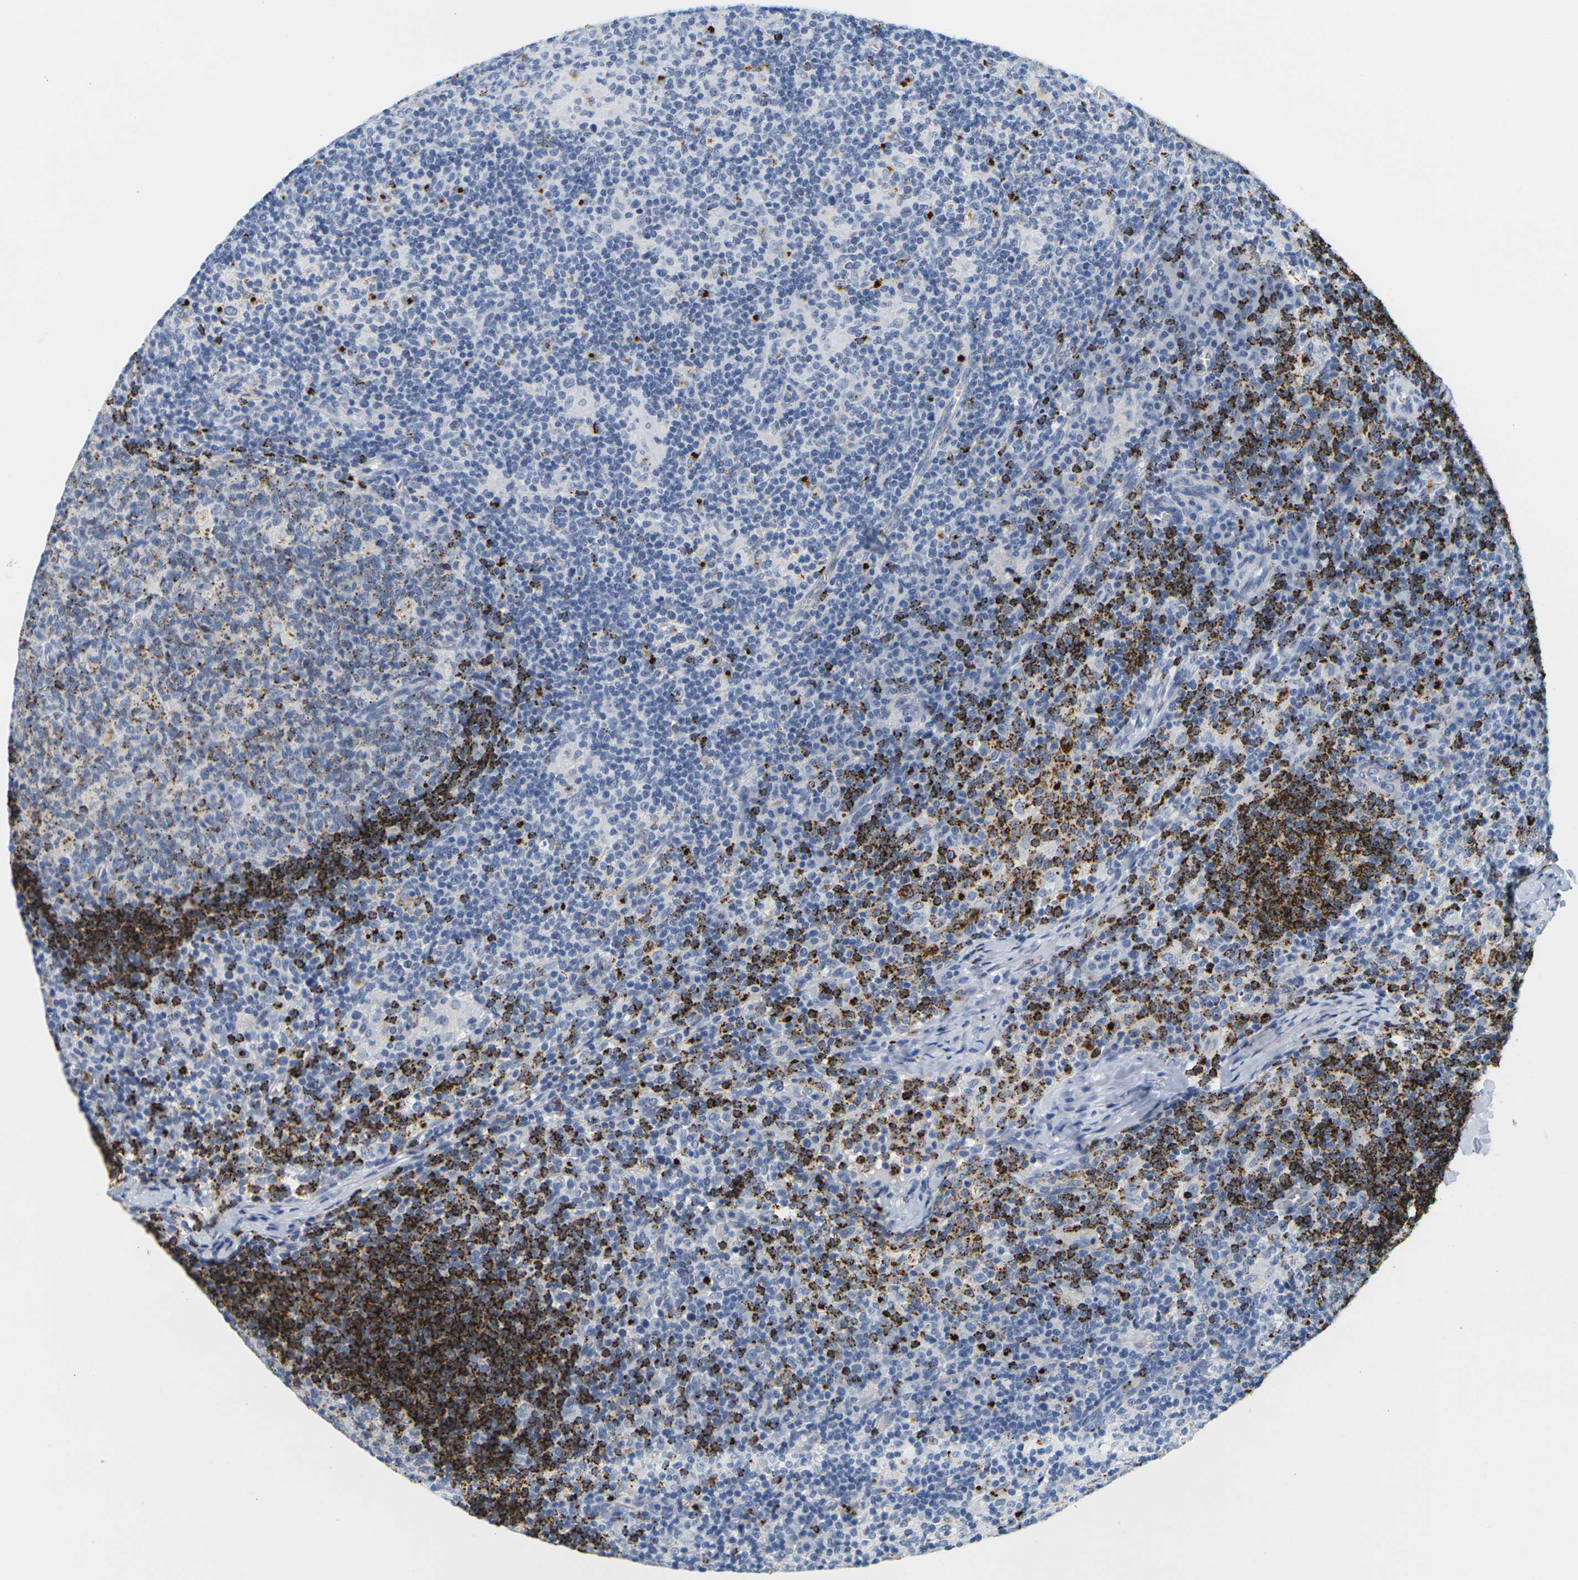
{"staining": {"intensity": "strong", "quantity": "25%-75%", "location": "cytoplasmic/membranous"}, "tissue": "lymph node", "cell_type": "Germinal center cells", "image_type": "normal", "snomed": [{"axis": "morphology", "description": "Normal tissue, NOS"}, {"axis": "morphology", "description": "Inflammation, NOS"}, {"axis": "topography", "description": "Lymph node"}], "caption": "An IHC micrograph of unremarkable tissue is shown. Protein staining in brown shows strong cytoplasmic/membranous positivity in lymph node within germinal center cells.", "gene": "HLA", "patient": {"sex": "male", "age": 55}}